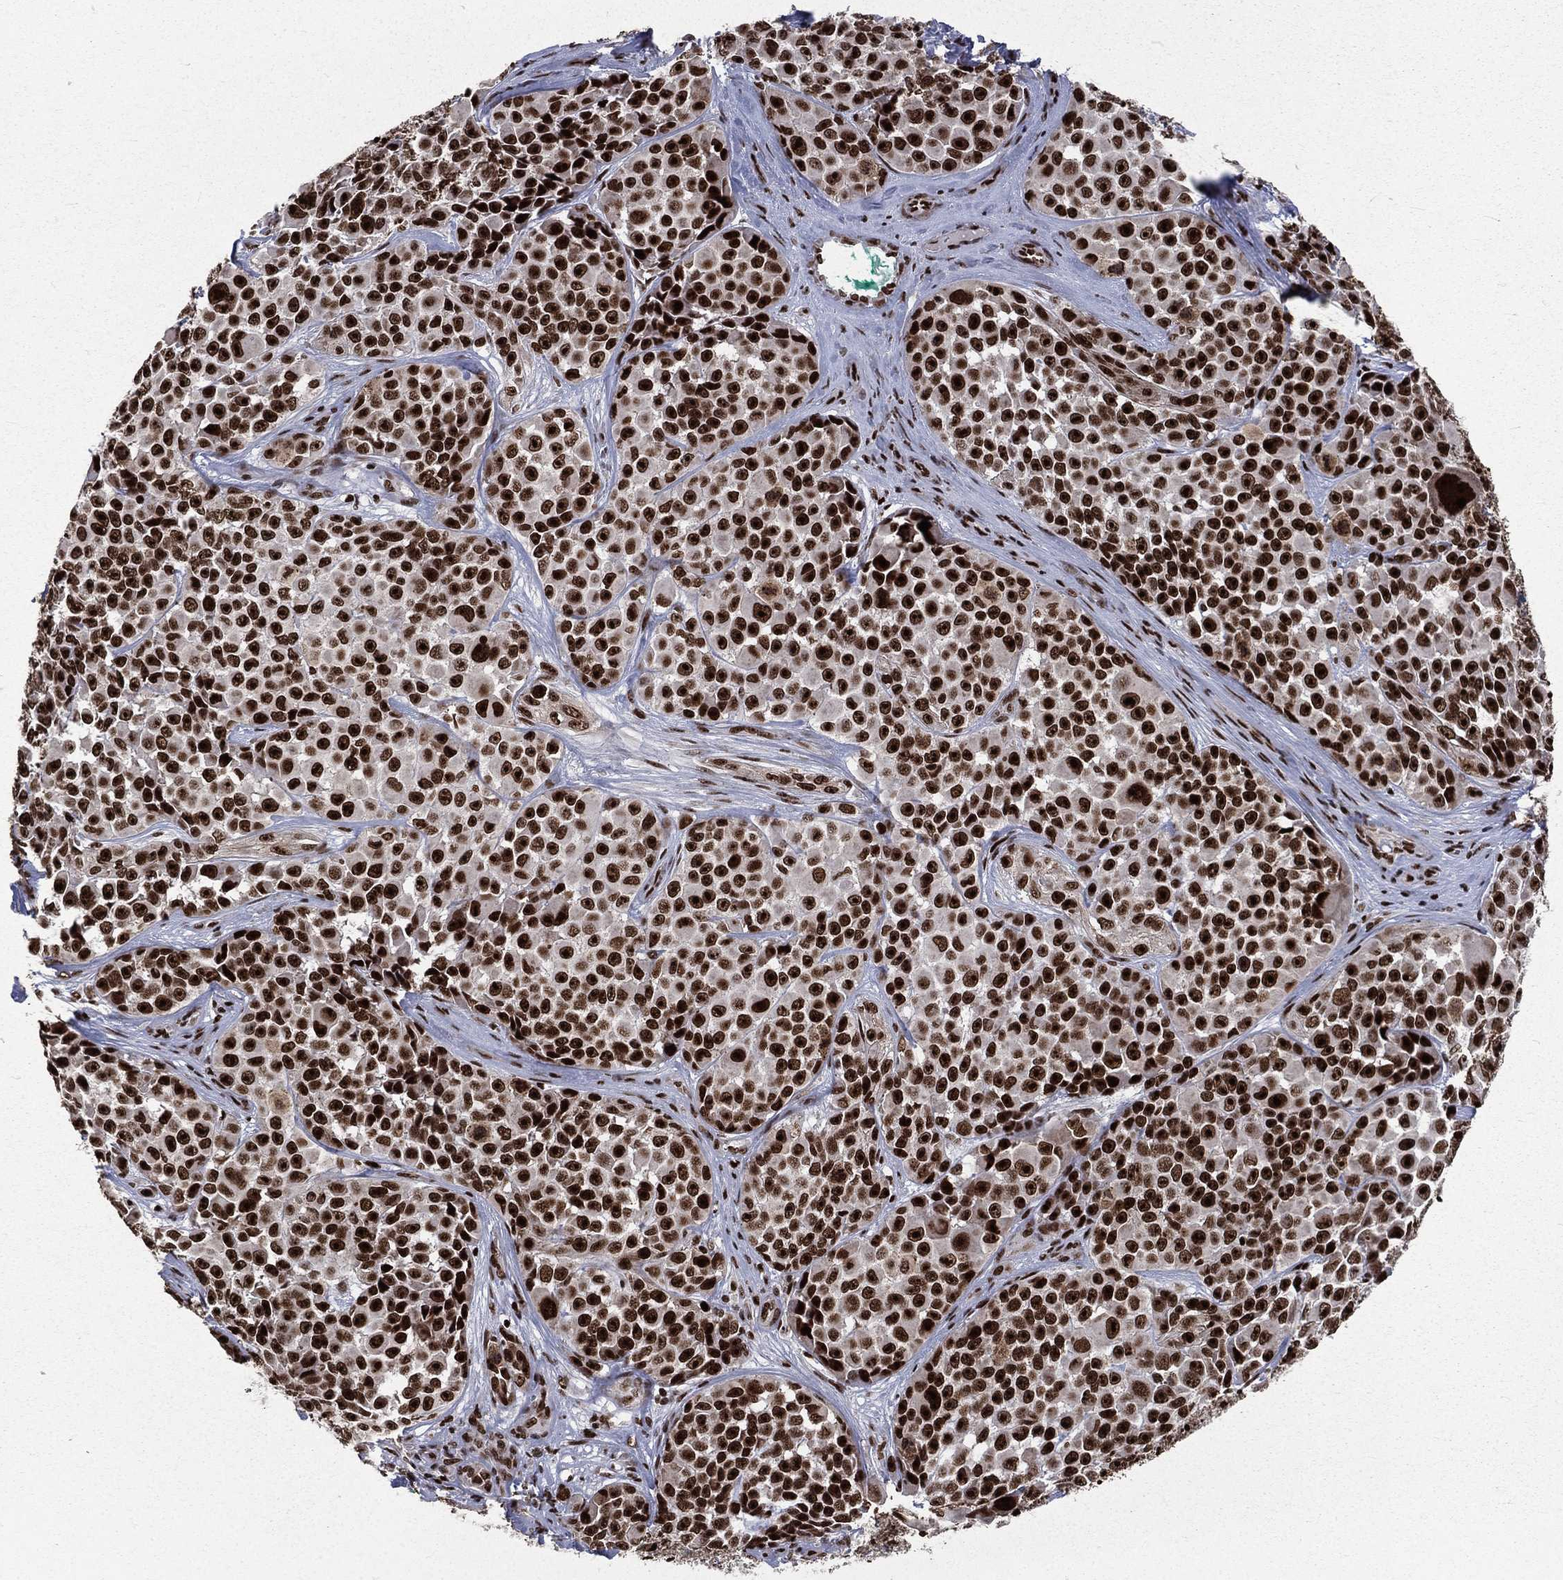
{"staining": {"intensity": "strong", "quantity": ">75%", "location": "nuclear"}, "tissue": "melanoma", "cell_type": "Tumor cells", "image_type": "cancer", "snomed": [{"axis": "morphology", "description": "Malignant melanoma, NOS"}, {"axis": "topography", "description": "Skin"}], "caption": "Tumor cells reveal high levels of strong nuclear staining in about >75% of cells in melanoma.", "gene": "POLB", "patient": {"sex": "female", "age": 88}}